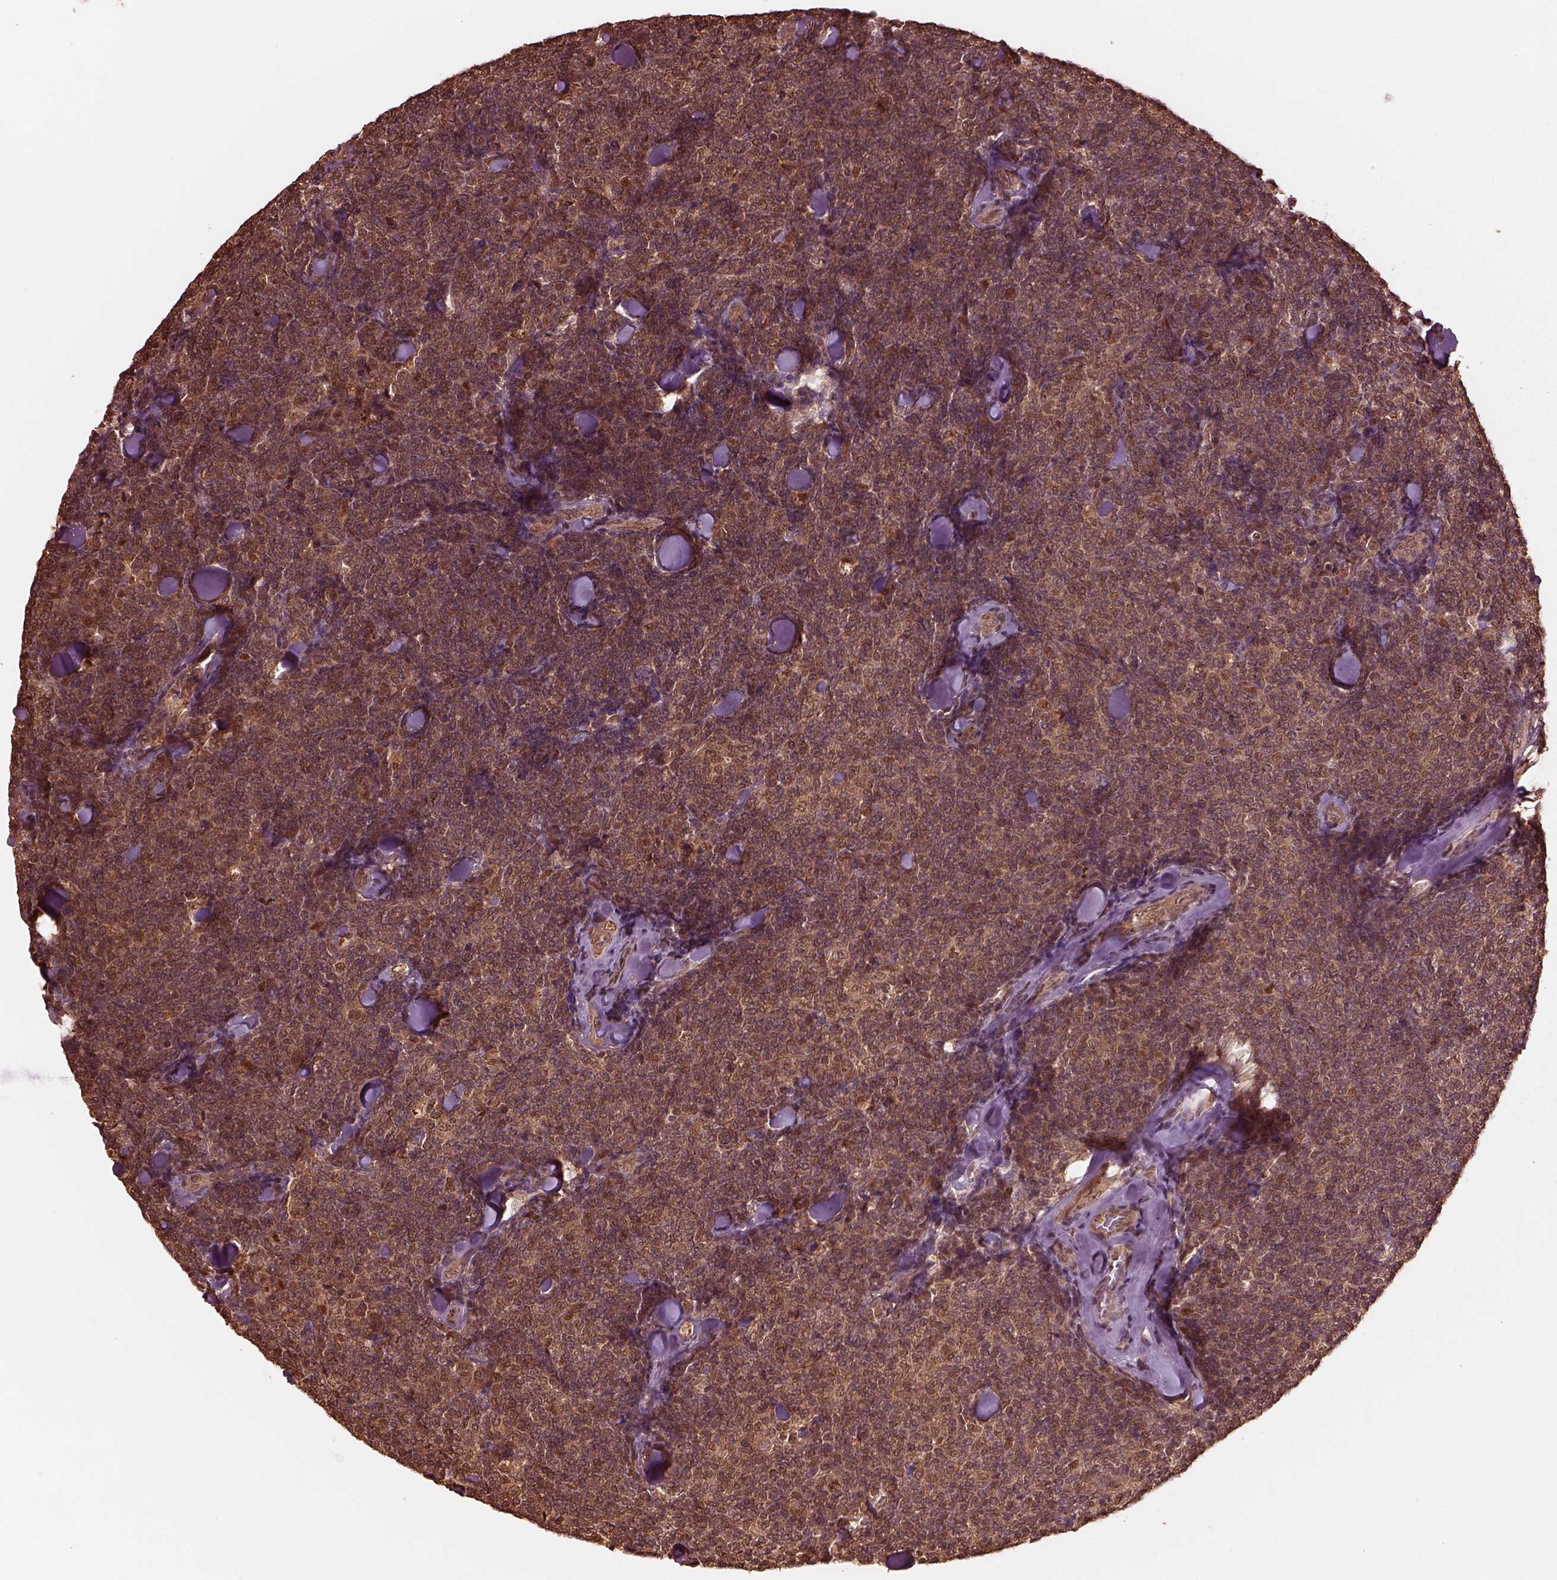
{"staining": {"intensity": "moderate", "quantity": ">75%", "location": "cytoplasmic/membranous"}, "tissue": "lymphoma", "cell_type": "Tumor cells", "image_type": "cancer", "snomed": [{"axis": "morphology", "description": "Malignant lymphoma, non-Hodgkin's type, Low grade"}, {"axis": "topography", "description": "Lymph node"}], "caption": "Immunohistochemistry photomicrograph of neoplastic tissue: human lymphoma stained using immunohistochemistry displays medium levels of moderate protein expression localized specifically in the cytoplasmic/membranous of tumor cells, appearing as a cytoplasmic/membranous brown color.", "gene": "PSMC5", "patient": {"sex": "female", "age": 56}}